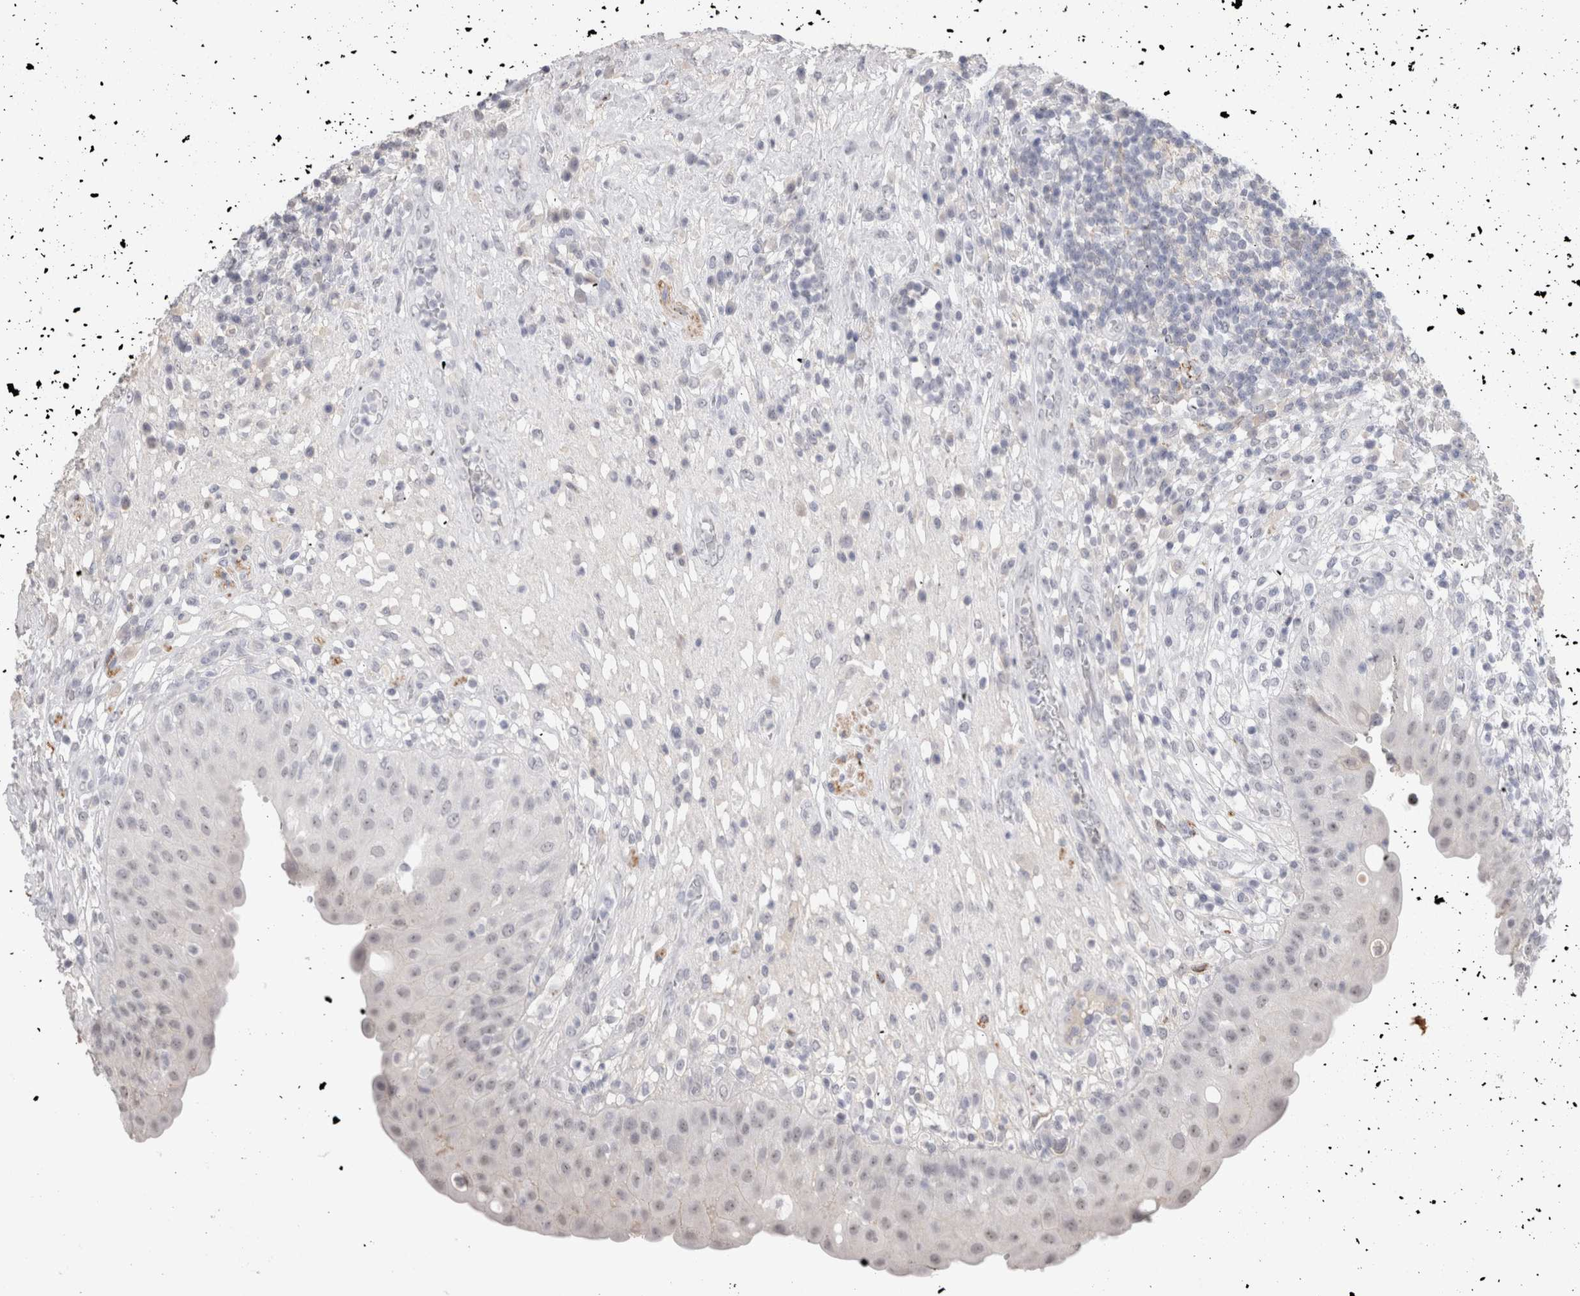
{"staining": {"intensity": "negative", "quantity": "none", "location": "none"}, "tissue": "urinary bladder", "cell_type": "Urothelial cells", "image_type": "normal", "snomed": [{"axis": "morphology", "description": "Normal tissue, NOS"}, {"axis": "topography", "description": "Urinary bladder"}], "caption": "Immunohistochemistry (IHC) image of unremarkable urinary bladder: human urinary bladder stained with DAB demonstrates no significant protein expression in urothelial cells.", "gene": "CADM3", "patient": {"sex": "female", "age": 62}}